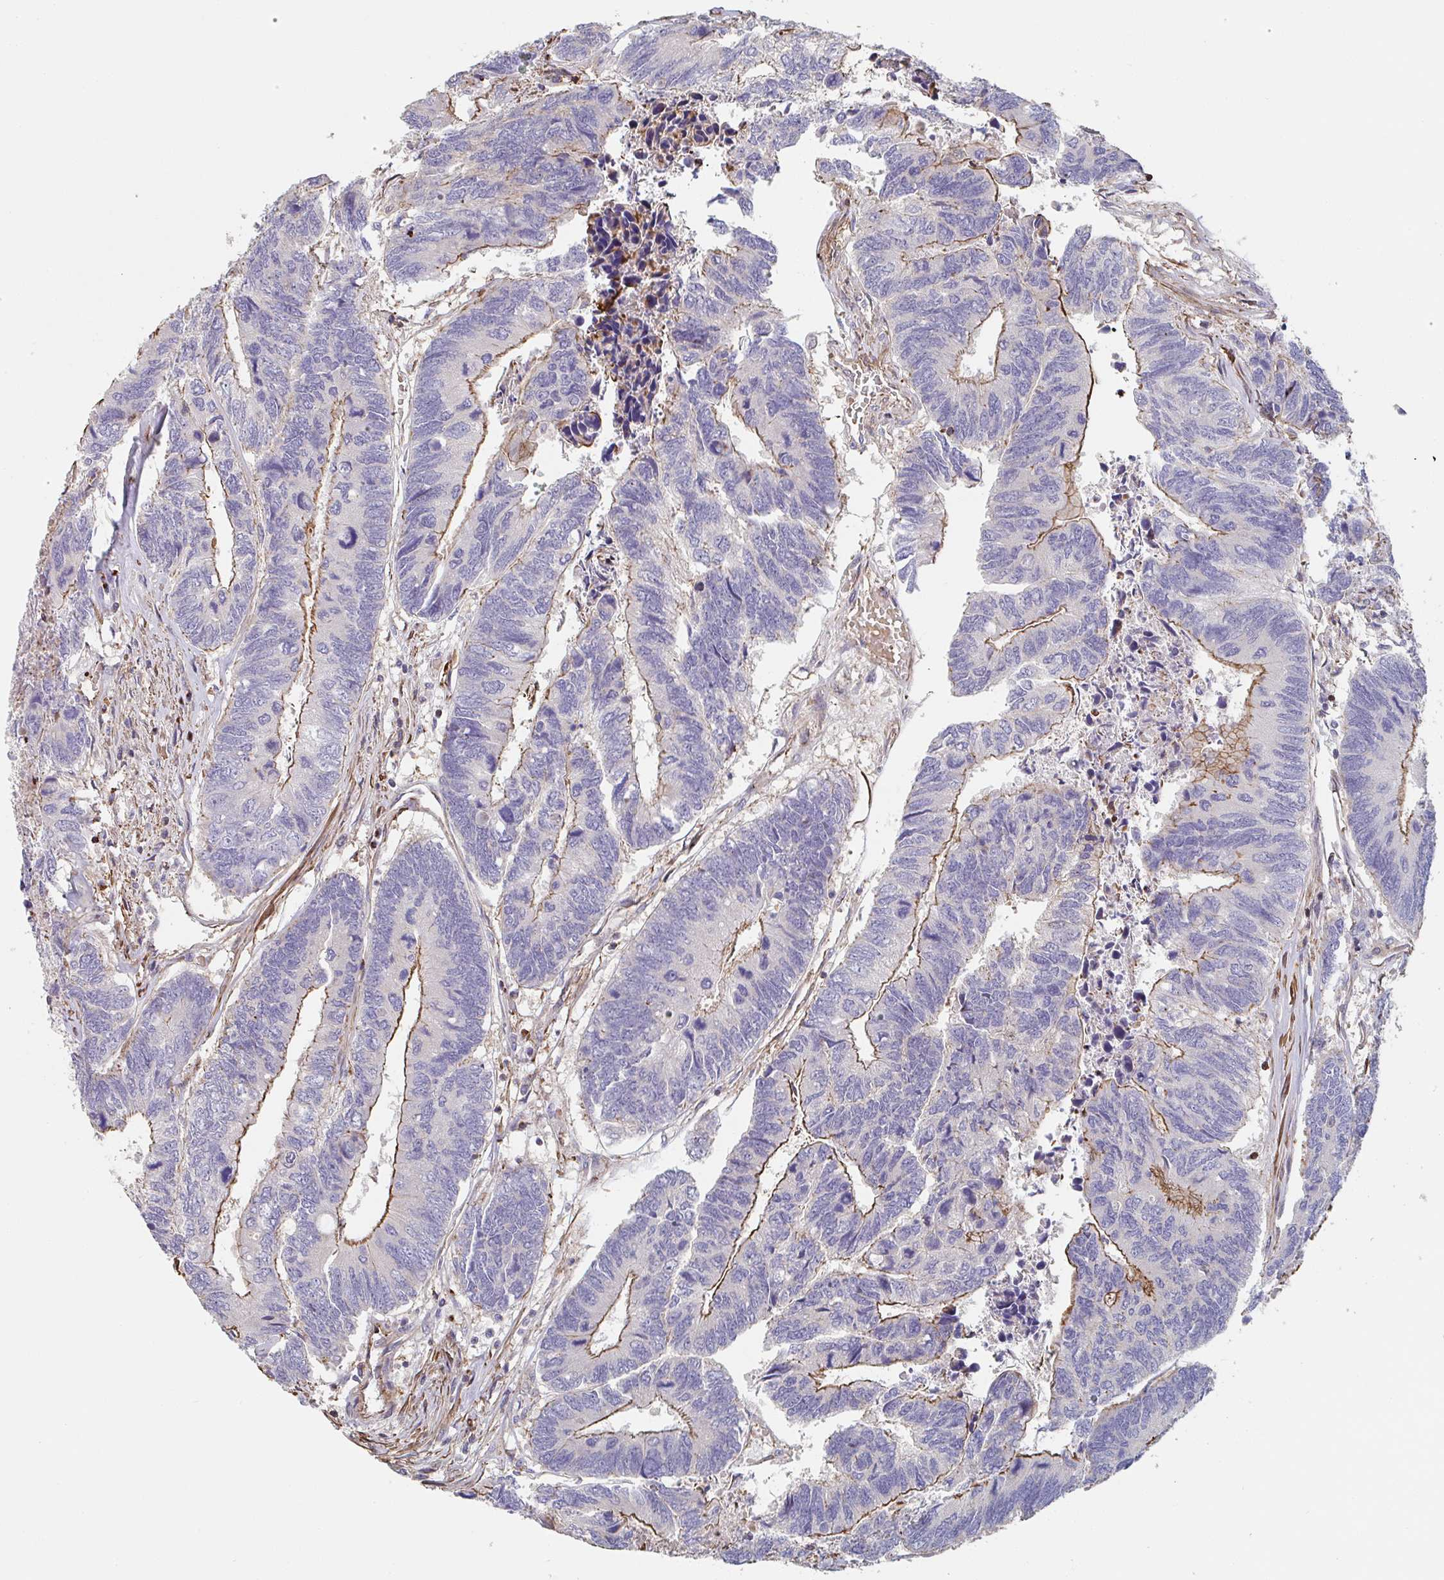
{"staining": {"intensity": "moderate", "quantity": "25%-75%", "location": "cytoplasmic/membranous"}, "tissue": "colorectal cancer", "cell_type": "Tumor cells", "image_type": "cancer", "snomed": [{"axis": "morphology", "description": "Adenocarcinoma, NOS"}, {"axis": "topography", "description": "Colon"}], "caption": "Protein staining displays moderate cytoplasmic/membranous staining in approximately 25%-75% of tumor cells in adenocarcinoma (colorectal).", "gene": "FZD2", "patient": {"sex": "female", "age": 67}}